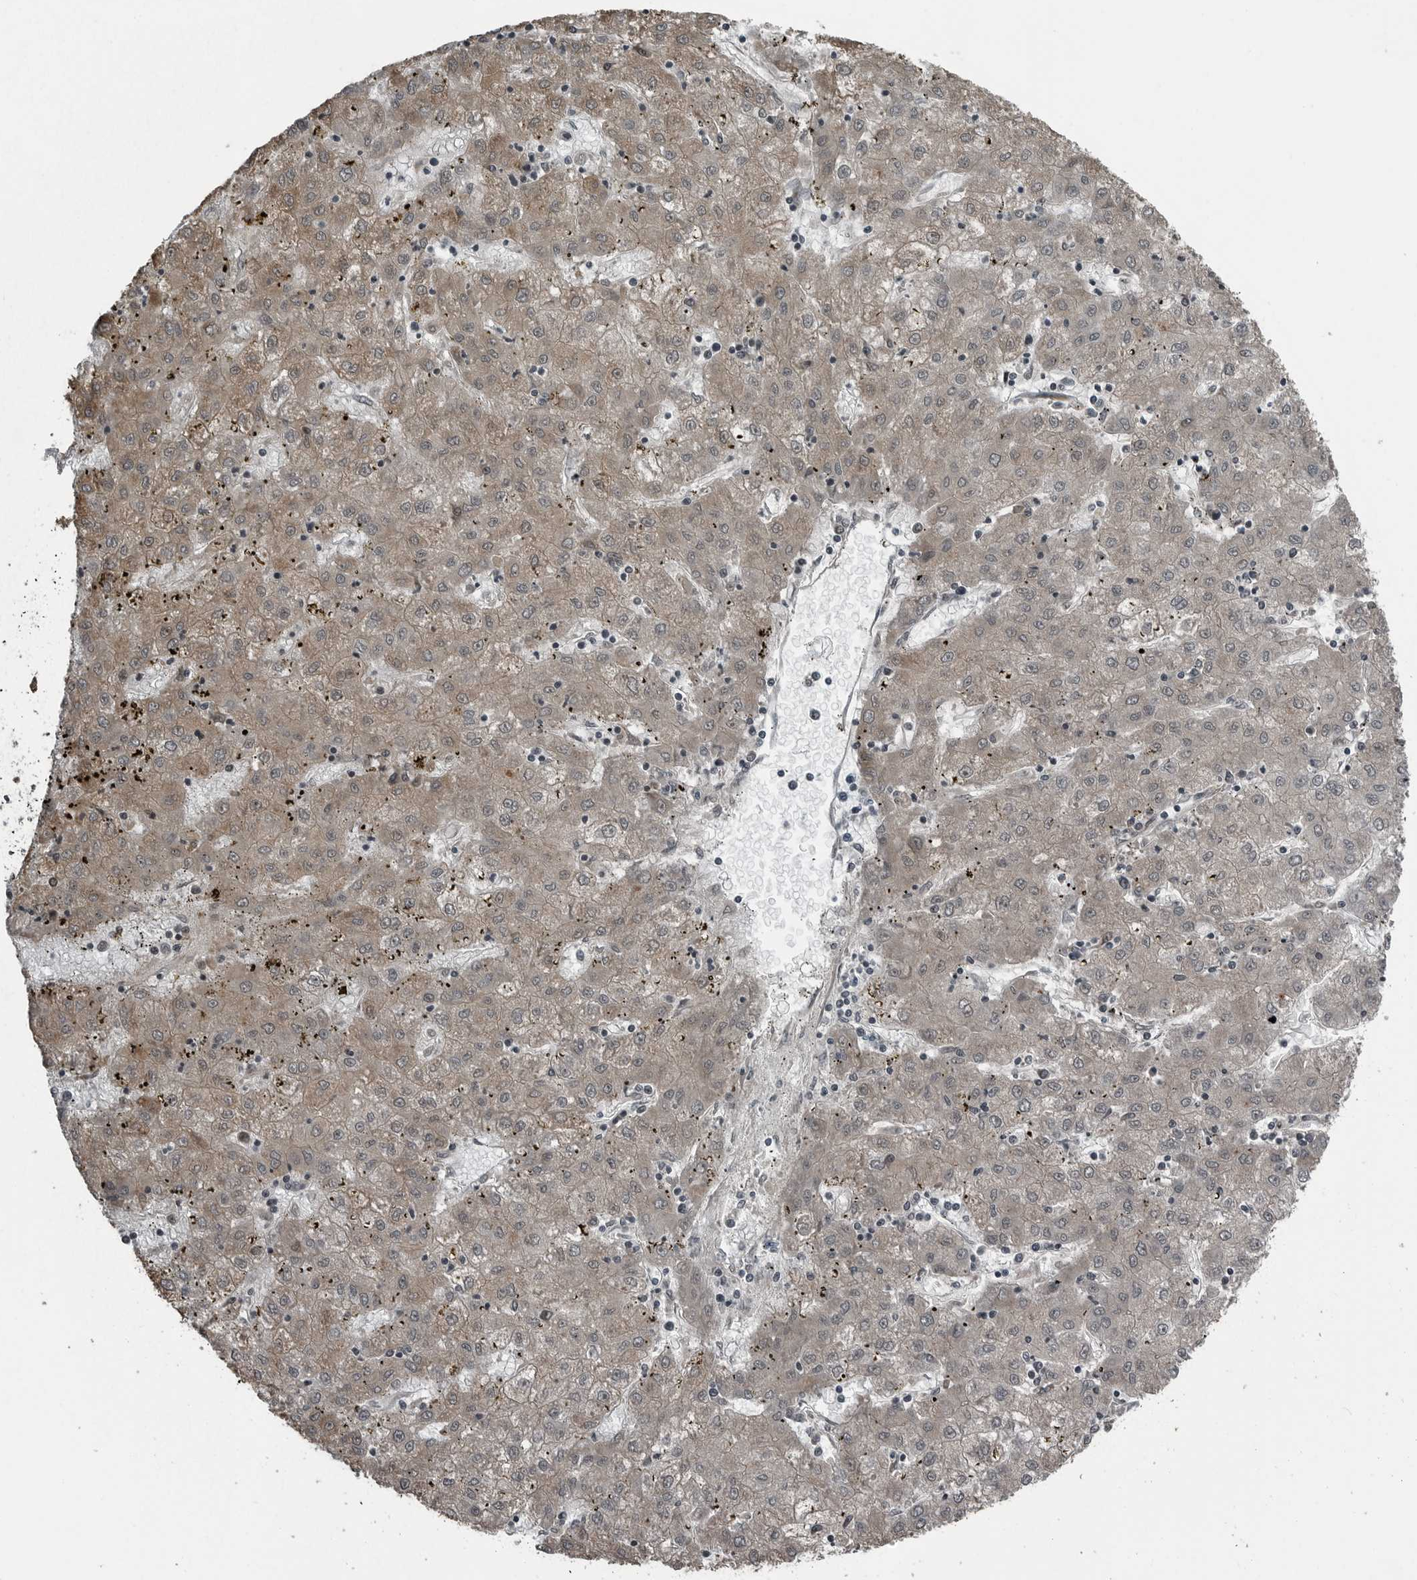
{"staining": {"intensity": "weak", "quantity": ">75%", "location": "cytoplasmic/membranous"}, "tissue": "liver cancer", "cell_type": "Tumor cells", "image_type": "cancer", "snomed": [{"axis": "morphology", "description": "Carcinoma, Hepatocellular, NOS"}, {"axis": "topography", "description": "Liver"}], "caption": "Liver cancer stained for a protein (brown) displays weak cytoplasmic/membranous positive positivity in approximately >75% of tumor cells.", "gene": "GAK", "patient": {"sex": "male", "age": 72}}